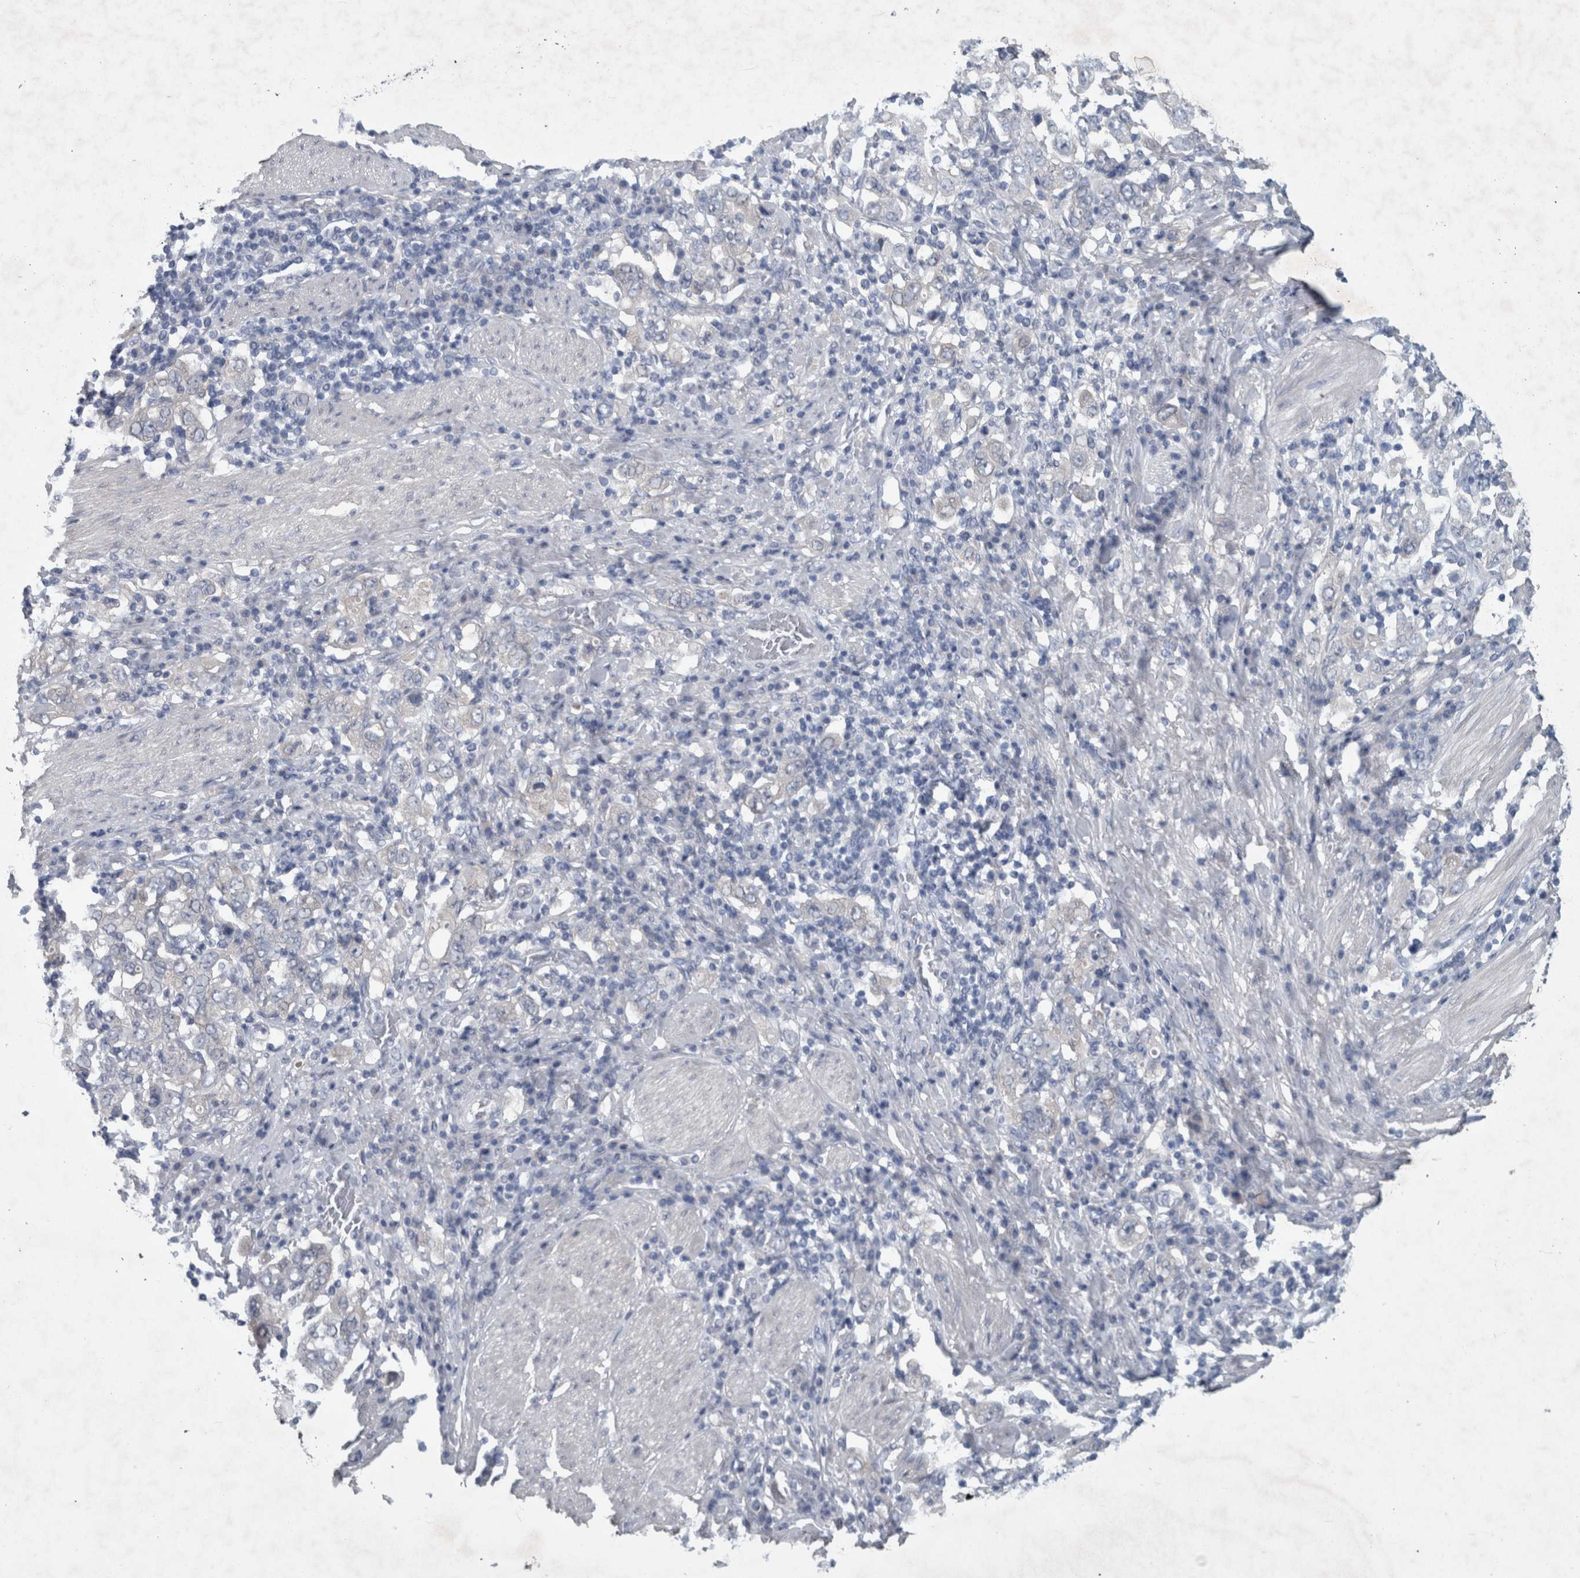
{"staining": {"intensity": "negative", "quantity": "none", "location": "none"}, "tissue": "stomach cancer", "cell_type": "Tumor cells", "image_type": "cancer", "snomed": [{"axis": "morphology", "description": "Adenocarcinoma, NOS"}, {"axis": "topography", "description": "Stomach, upper"}], "caption": "A photomicrograph of human adenocarcinoma (stomach) is negative for staining in tumor cells.", "gene": "FAM83H", "patient": {"sex": "male", "age": 62}}